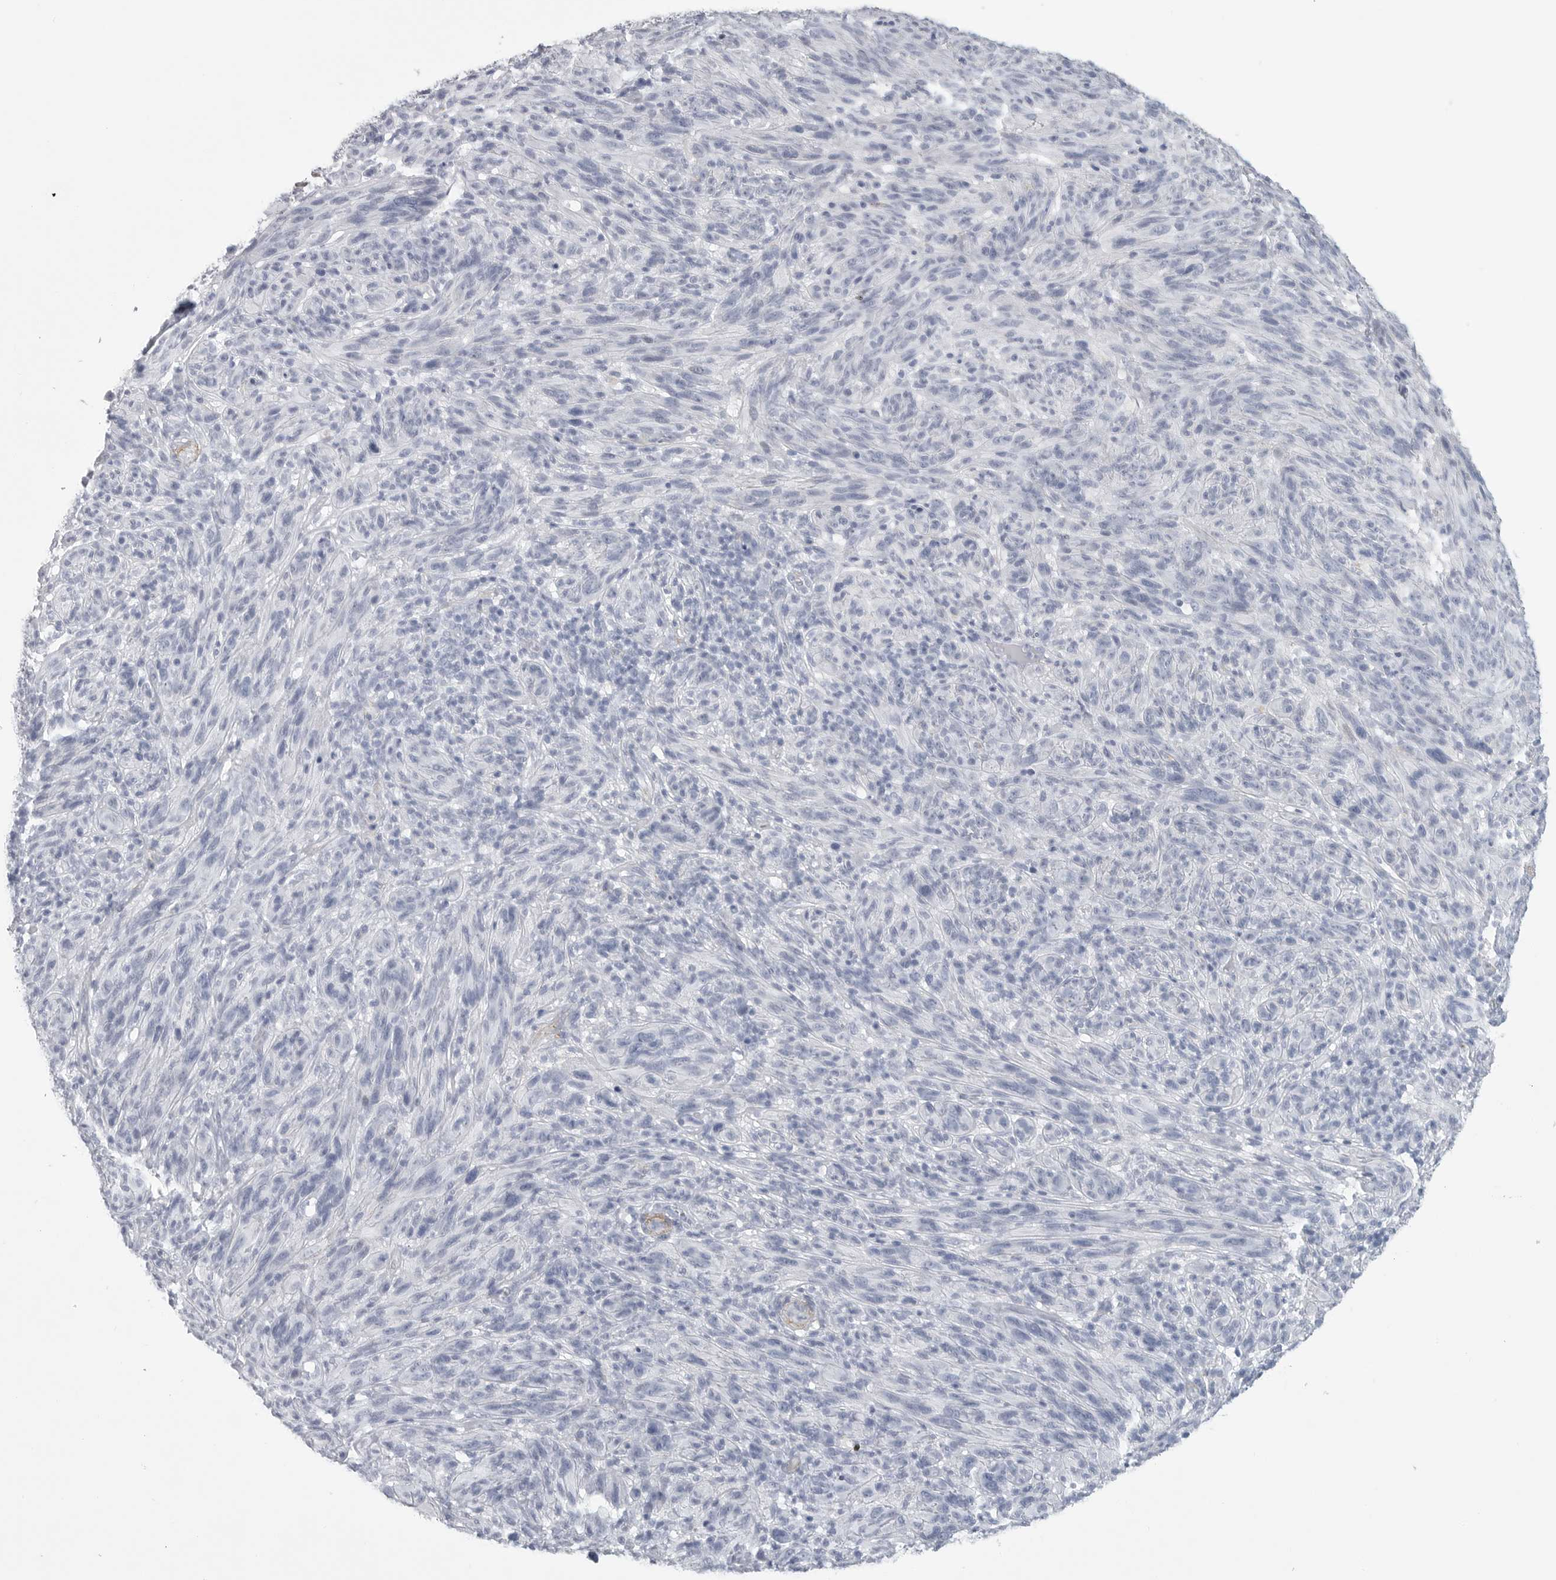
{"staining": {"intensity": "negative", "quantity": "none", "location": "none"}, "tissue": "melanoma", "cell_type": "Tumor cells", "image_type": "cancer", "snomed": [{"axis": "morphology", "description": "Malignant melanoma, NOS"}, {"axis": "topography", "description": "Skin of head"}], "caption": "Micrograph shows no significant protein staining in tumor cells of malignant melanoma.", "gene": "TNR", "patient": {"sex": "male", "age": 96}}